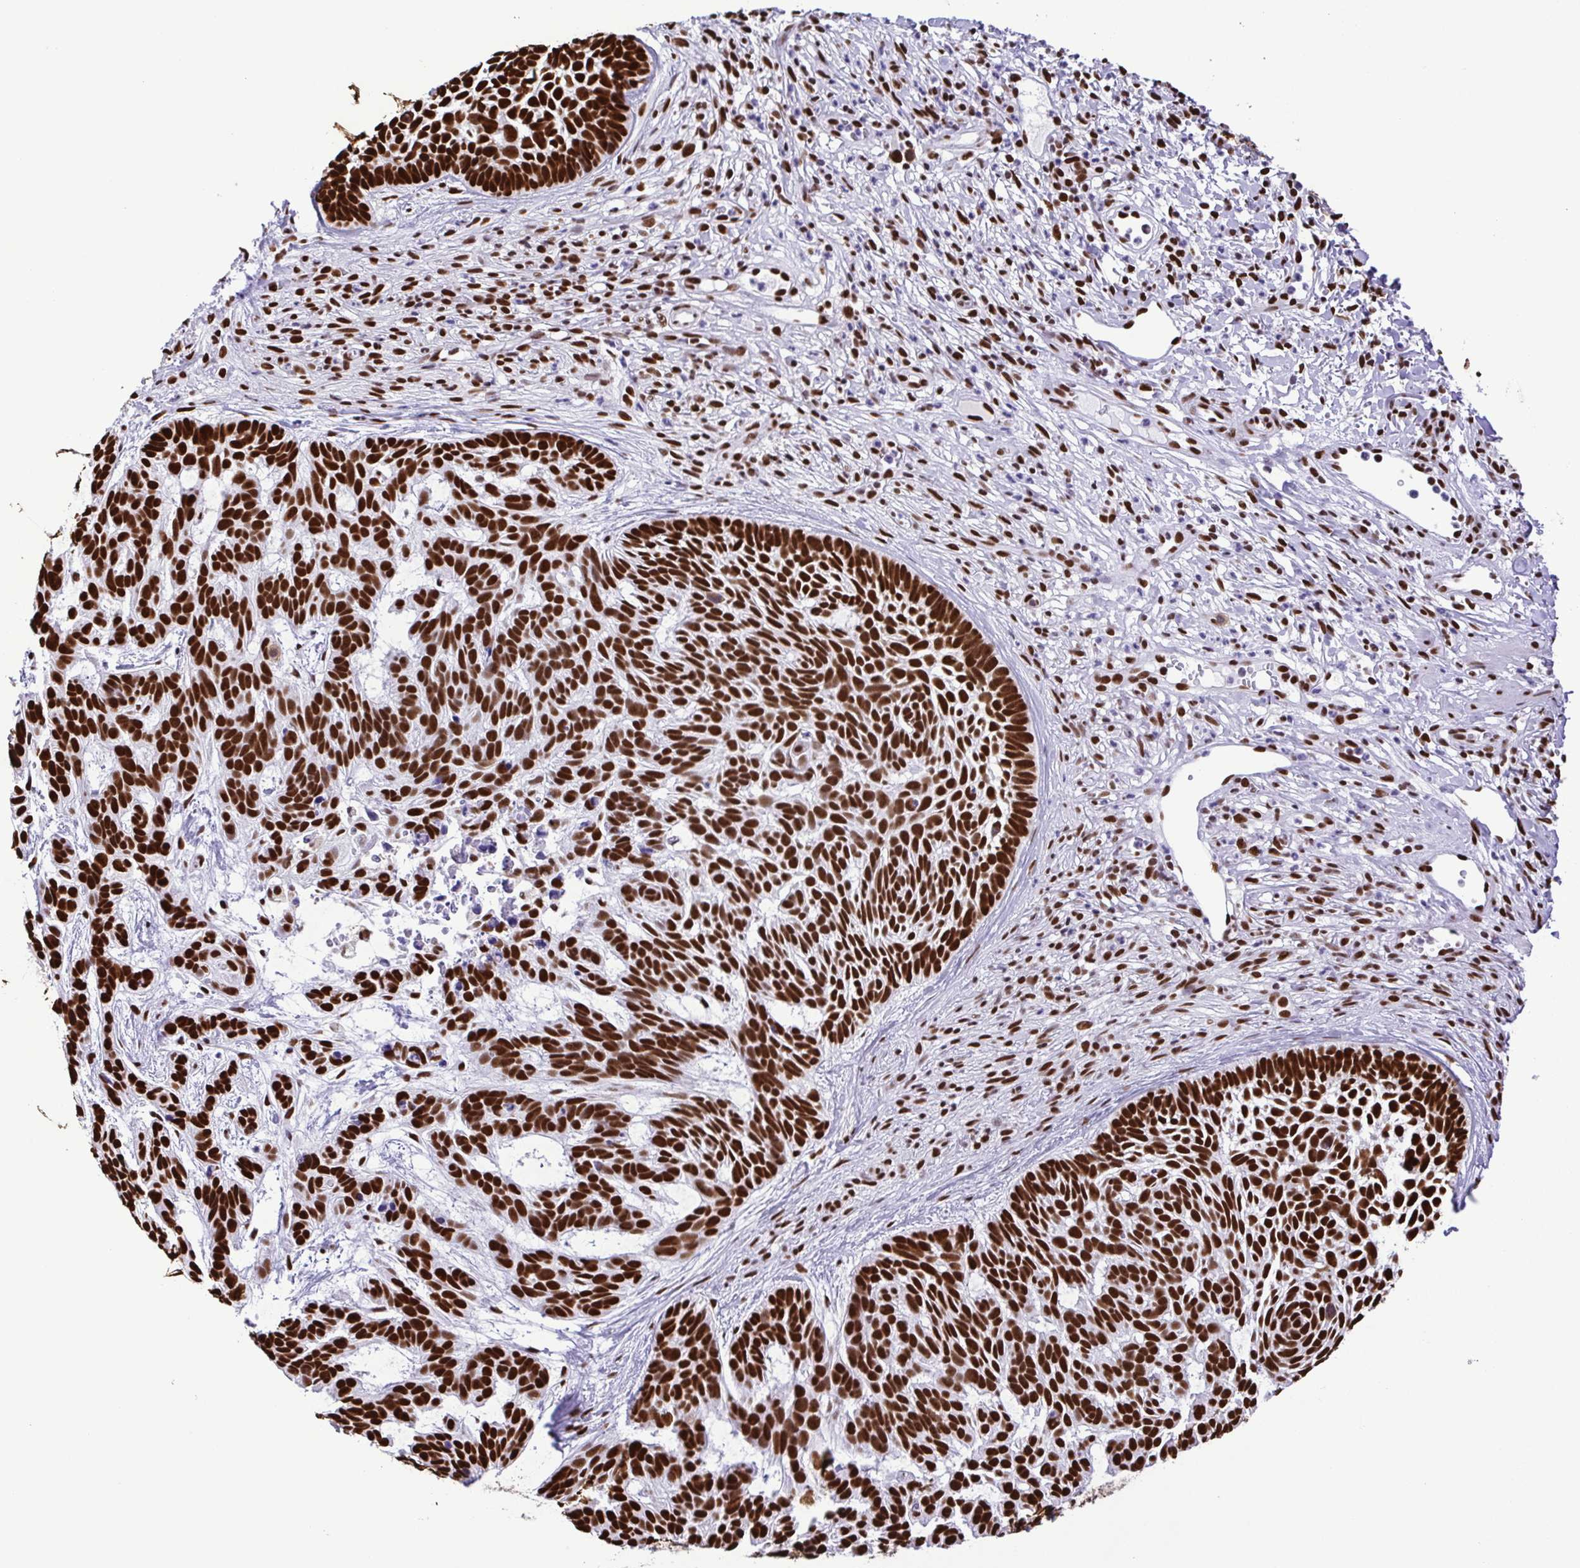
{"staining": {"intensity": "strong", "quantity": ">75%", "location": "nuclear"}, "tissue": "skin cancer", "cell_type": "Tumor cells", "image_type": "cancer", "snomed": [{"axis": "morphology", "description": "Basal cell carcinoma"}, {"axis": "topography", "description": "Skin"}], "caption": "An IHC photomicrograph of tumor tissue is shown. Protein staining in brown highlights strong nuclear positivity in skin basal cell carcinoma within tumor cells.", "gene": "TRIM28", "patient": {"sex": "male", "age": 78}}